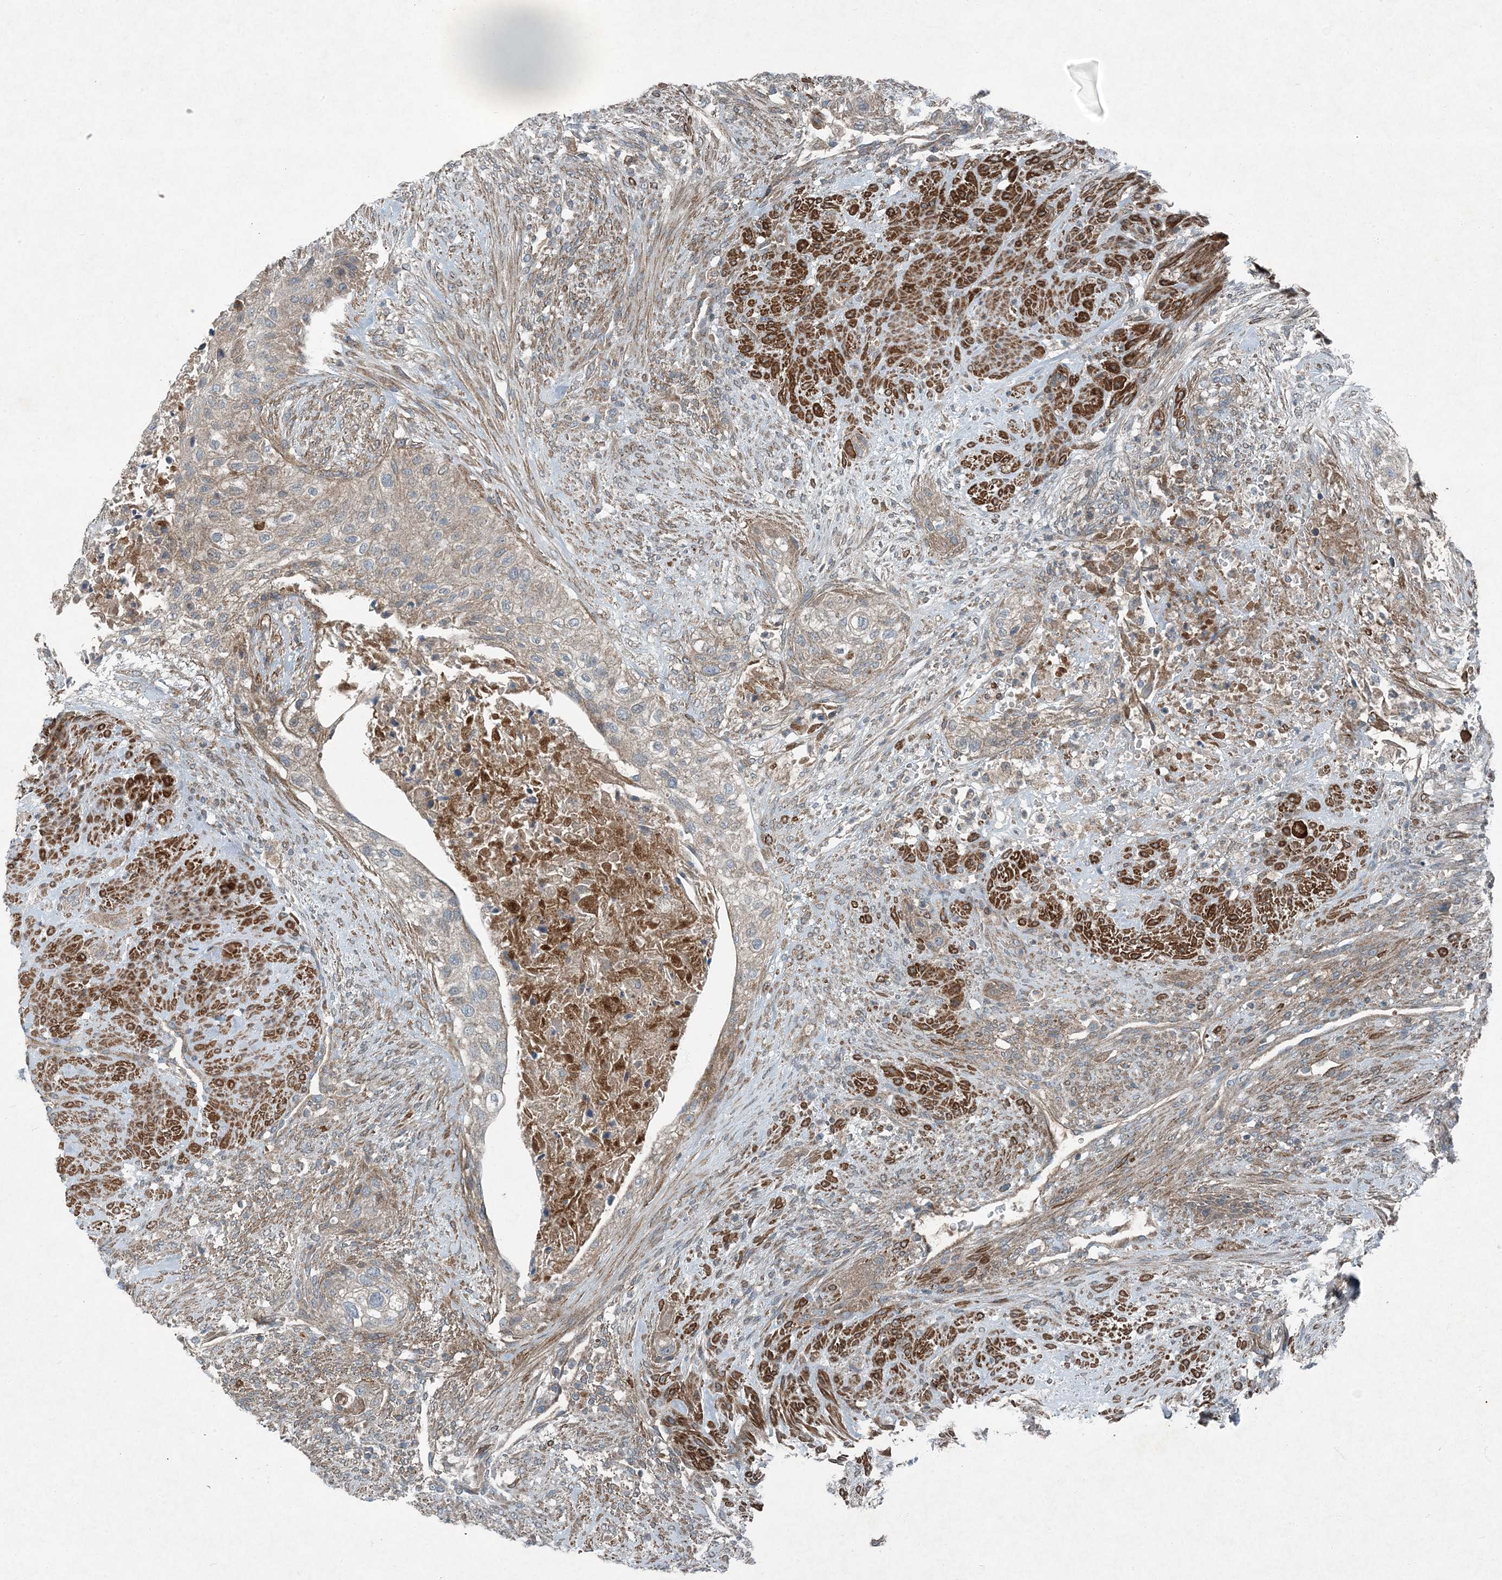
{"staining": {"intensity": "weak", "quantity": "<25%", "location": "cytoplasmic/membranous"}, "tissue": "urothelial cancer", "cell_type": "Tumor cells", "image_type": "cancer", "snomed": [{"axis": "morphology", "description": "Urothelial carcinoma, High grade"}, {"axis": "topography", "description": "Urinary bladder"}], "caption": "Tumor cells show no significant positivity in urothelial cancer.", "gene": "APOM", "patient": {"sex": "male", "age": 35}}